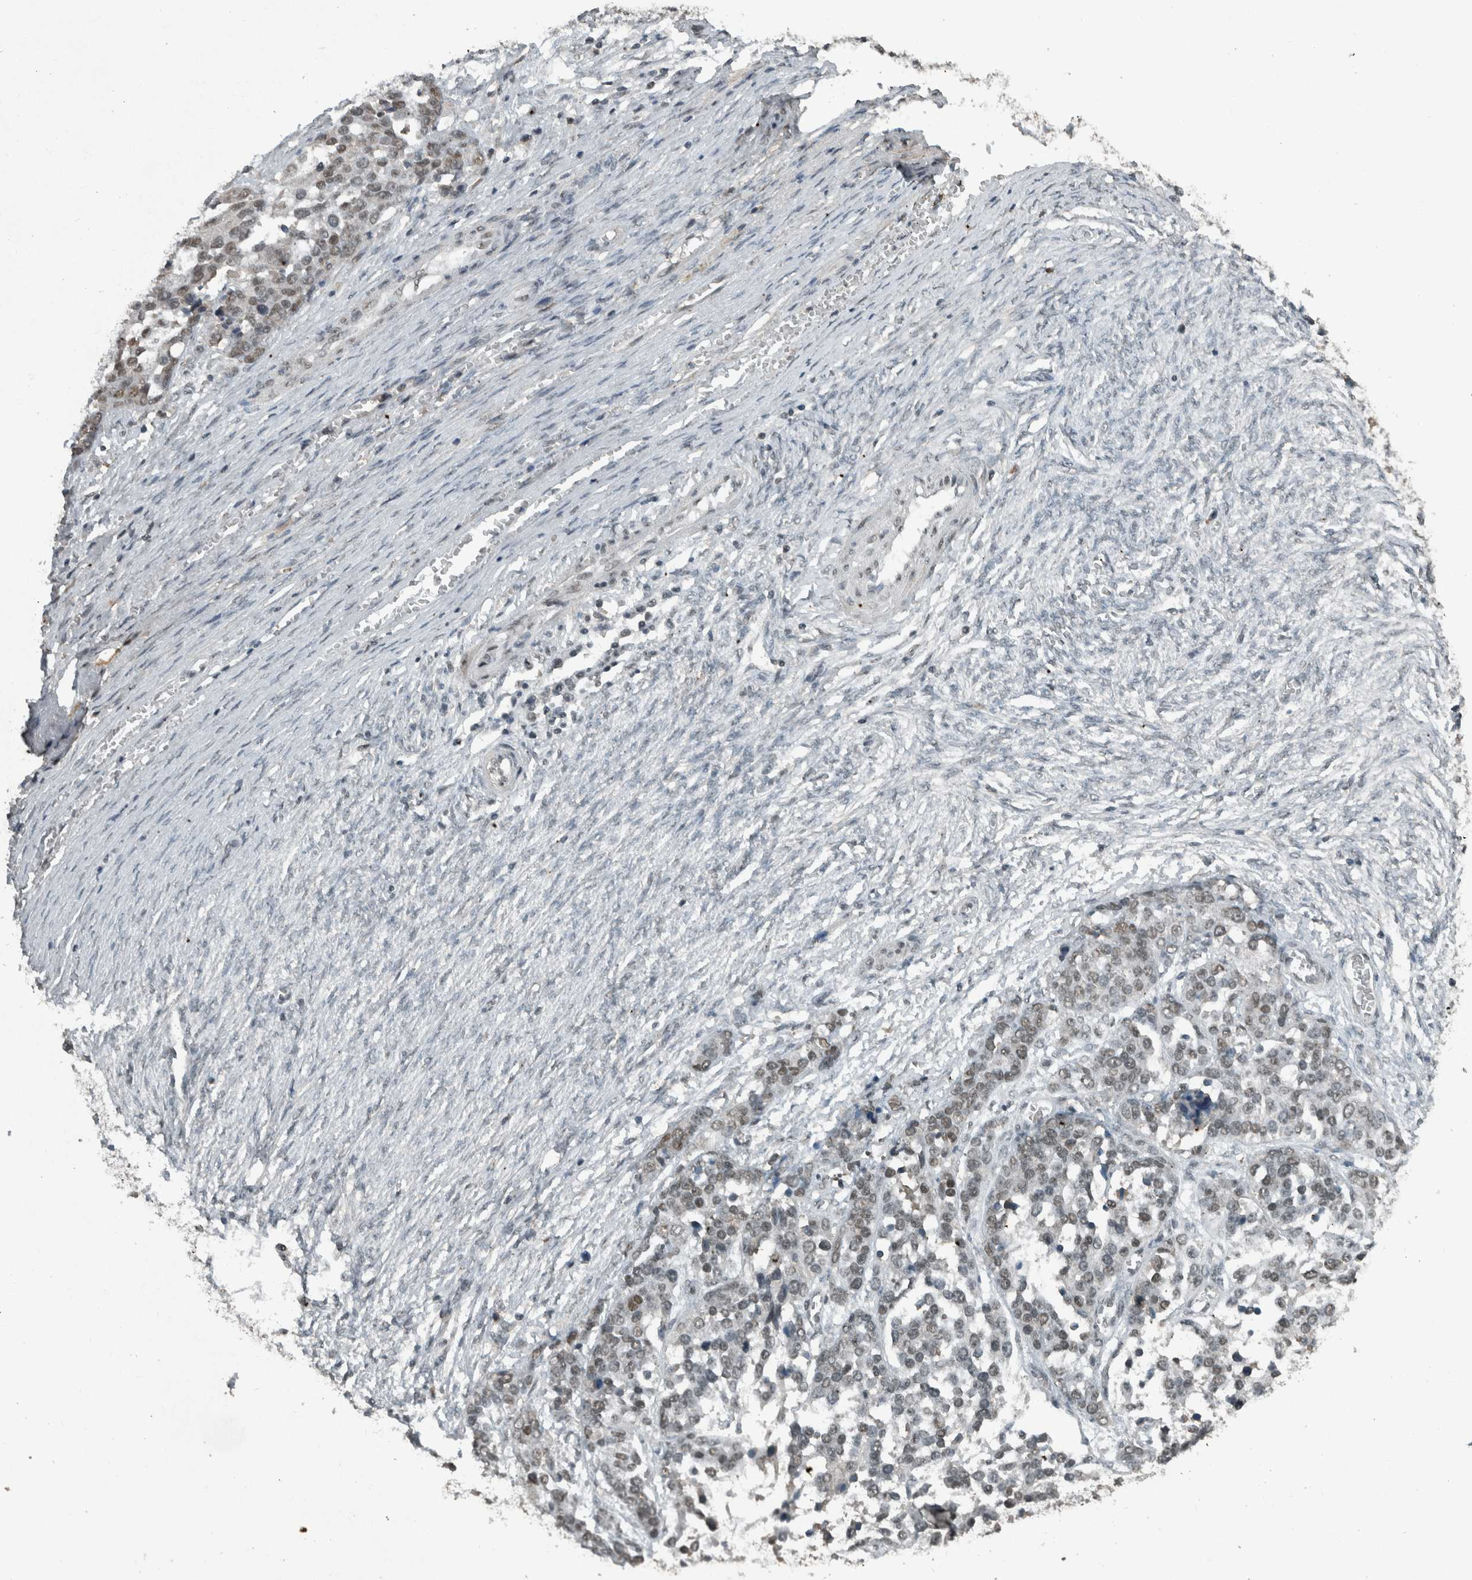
{"staining": {"intensity": "weak", "quantity": ">75%", "location": "nuclear"}, "tissue": "ovarian cancer", "cell_type": "Tumor cells", "image_type": "cancer", "snomed": [{"axis": "morphology", "description": "Cystadenocarcinoma, serous, NOS"}, {"axis": "topography", "description": "Ovary"}], "caption": "Protein staining of ovarian cancer tissue exhibits weak nuclear expression in about >75% of tumor cells. (DAB (3,3'-diaminobenzidine) IHC with brightfield microscopy, high magnification).", "gene": "ZNF24", "patient": {"sex": "female", "age": 44}}